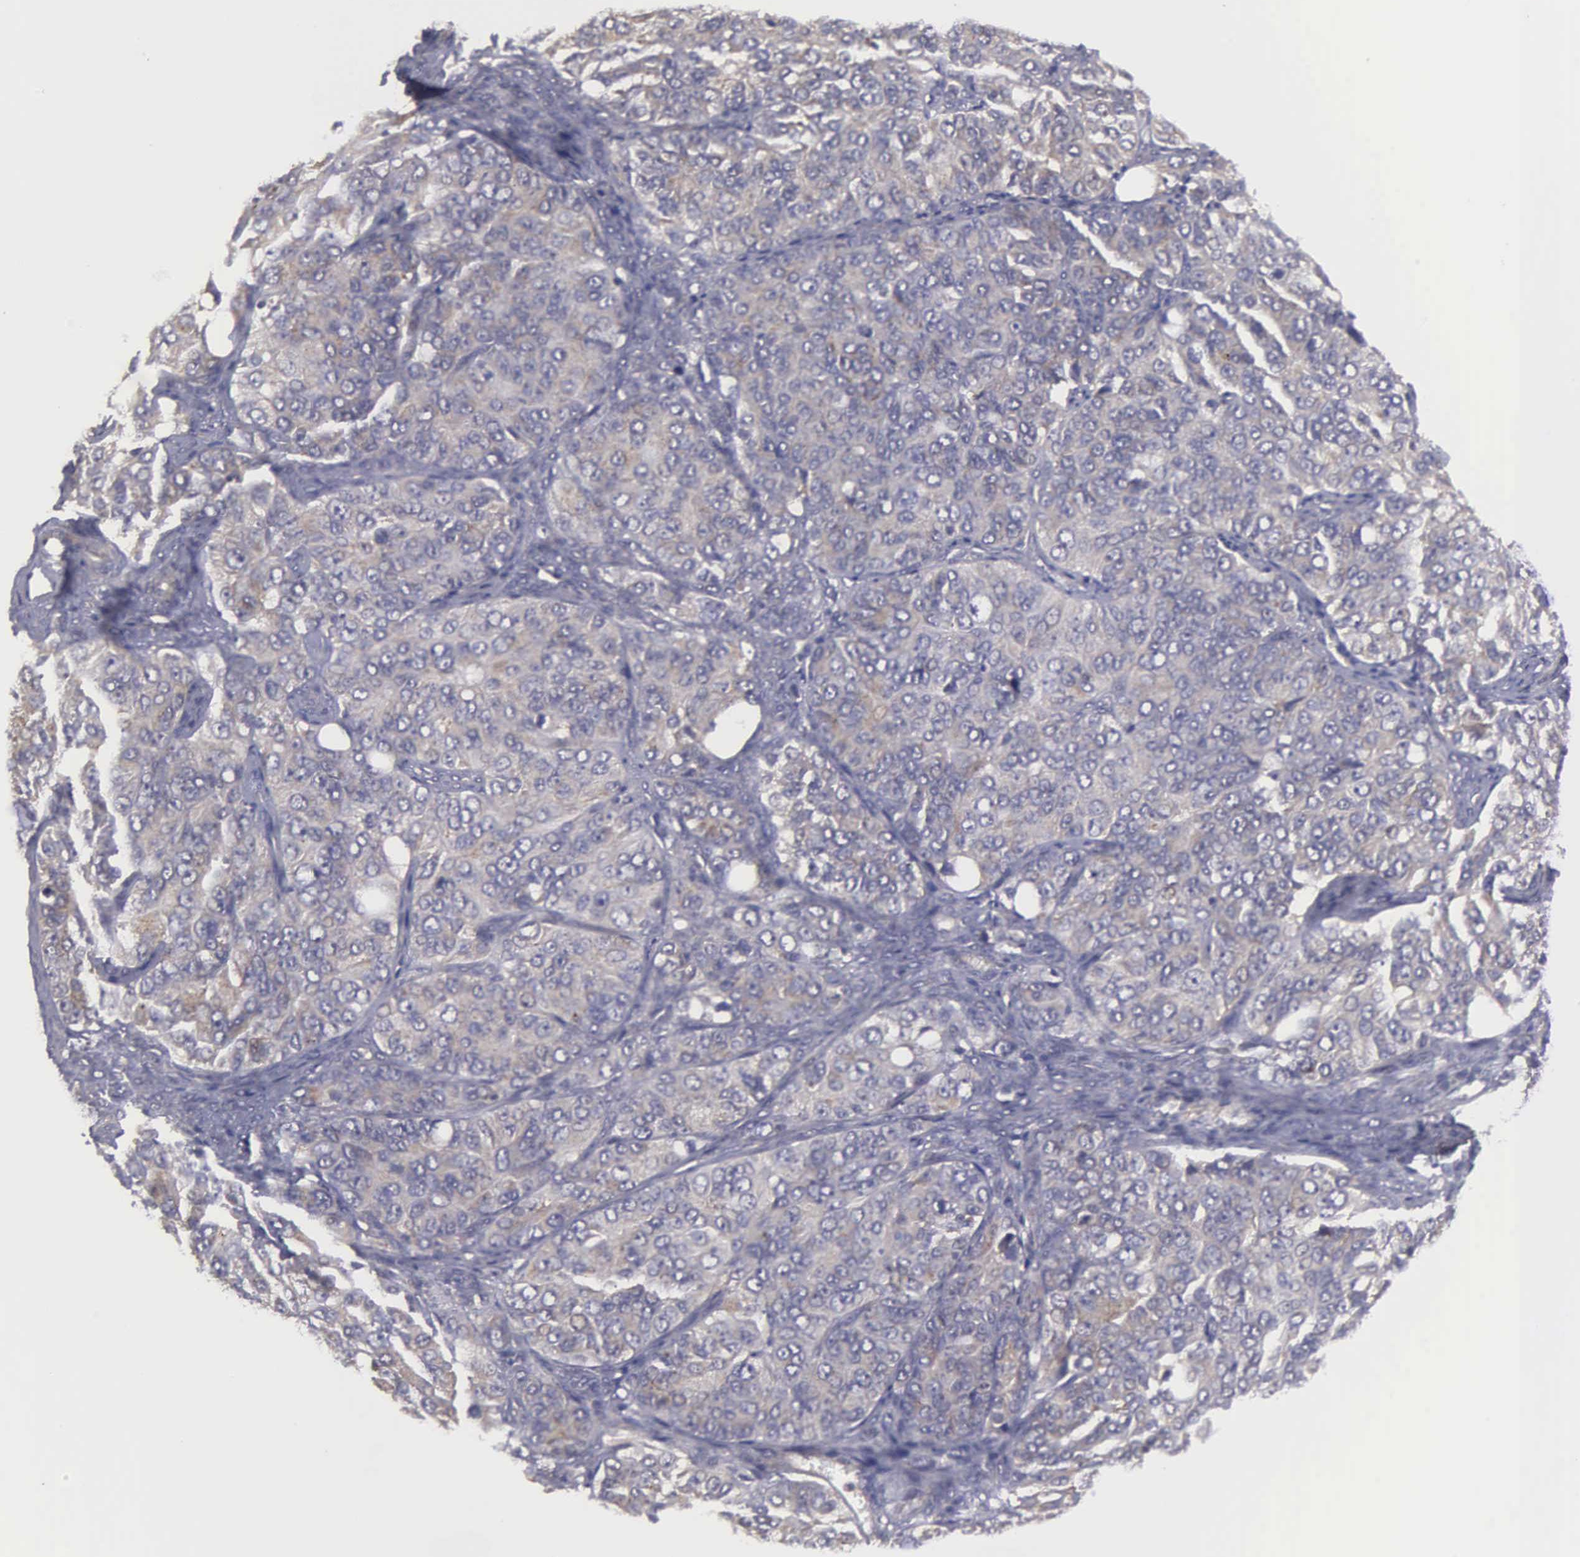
{"staining": {"intensity": "weak", "quantity": "25%-75%", "location": "cytoplasmic/membranous"}, "tissue": "ovarian cancer", "cell_type": "Tumor cells", "image_type": "cancer", "snomed": [{"axis": "morphology", "description": "Carcinoma, endometroid"}, {"axis": "topography", "description": "Ovary"}], "caption": "DAB immunohistochemical staining of human endometroid carcinoma (ovarian) shows weak cytoplasmic/membranous protein positivity in about 25%-75% of tumor cells.", "gene": "RTL10", "patient": {"sex": "female", "age": 51}}